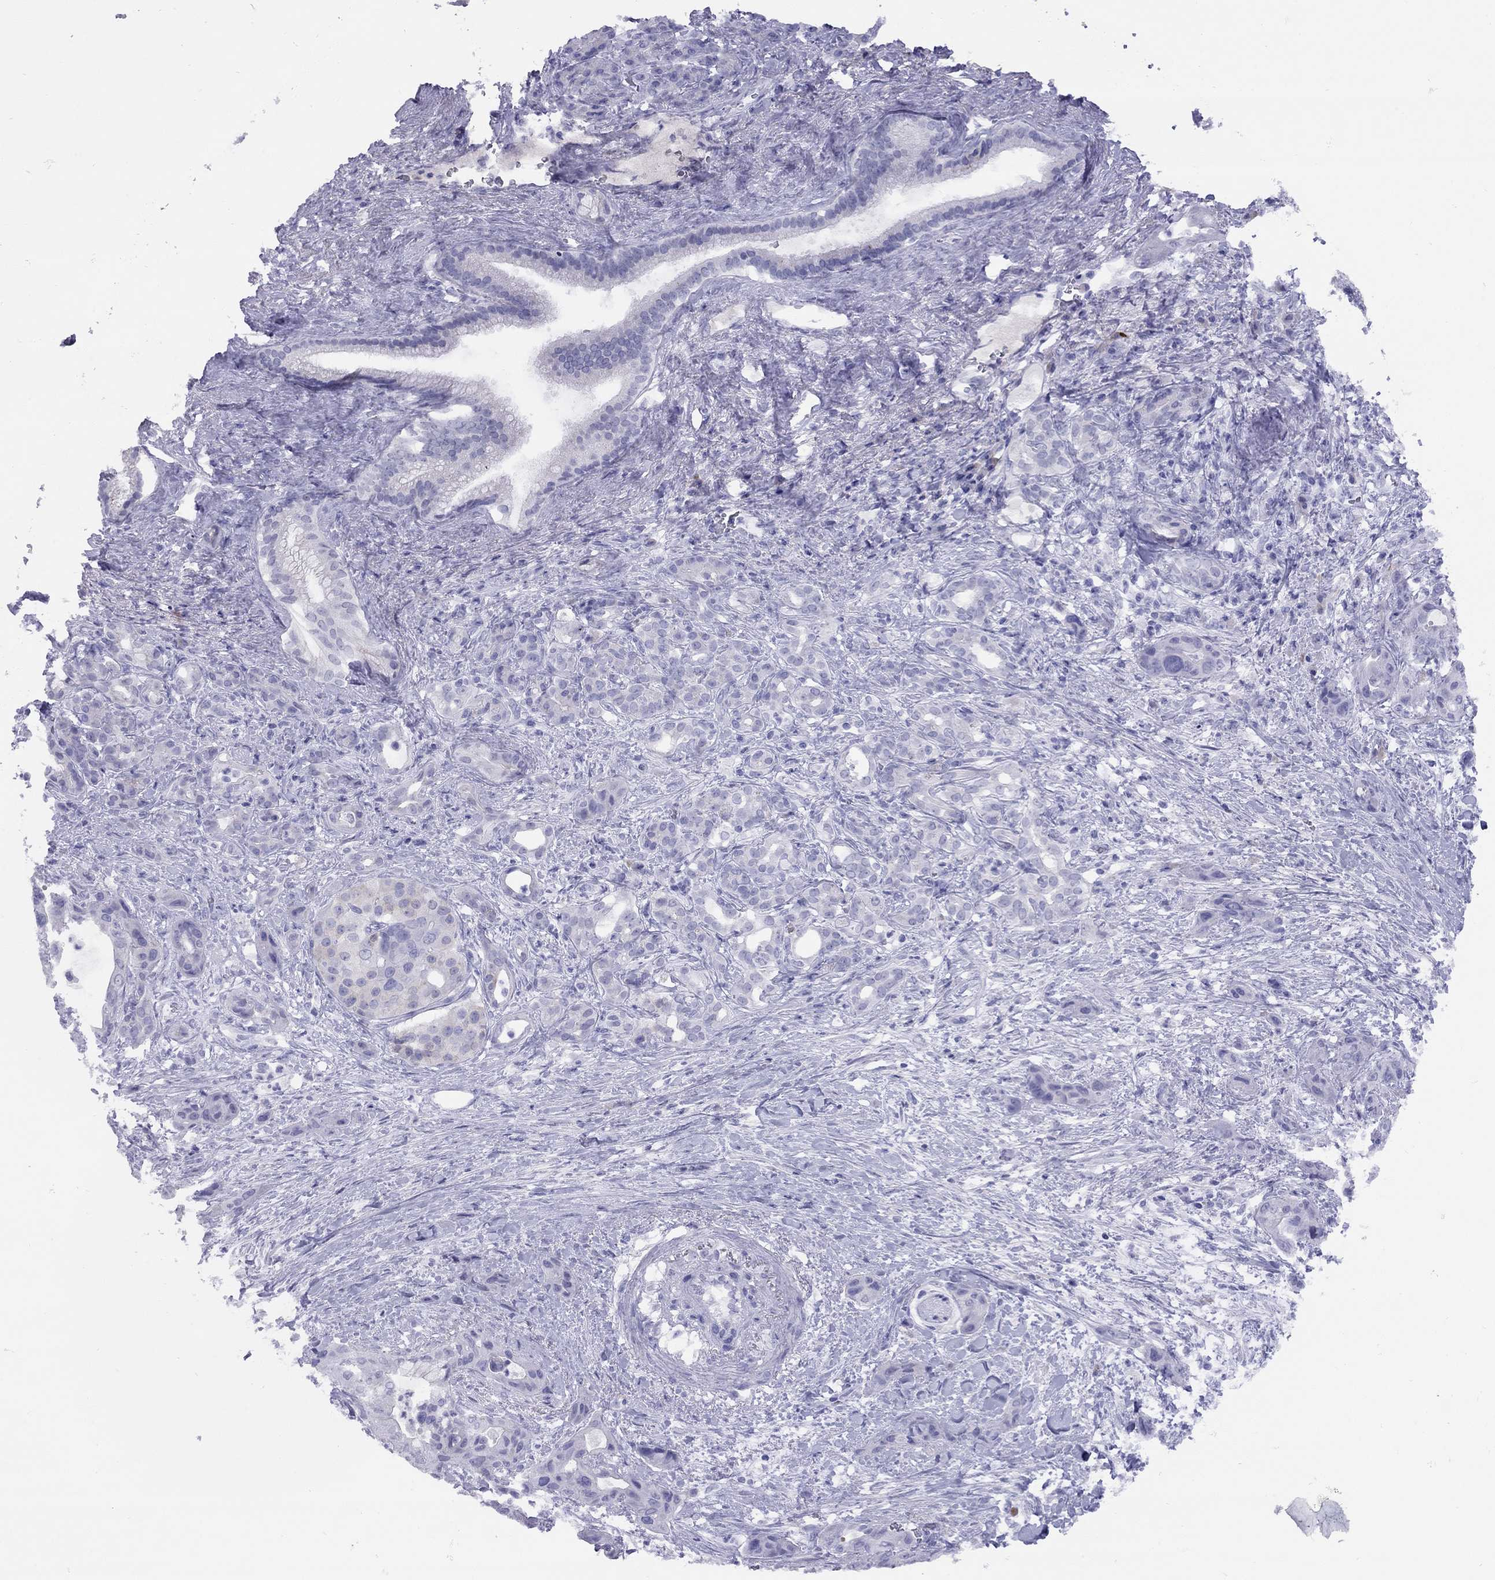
{"staining": {"intensity": "negative", "quantity": "none", "location": "none"}, "tissue": "pancreatic cancer", "cell_type": "Tumor cells", "image_type": "cancer", "snomed": [{"axis": "morphology", "description": "Adenocarcinoma, NOS"}, {"axis": "topography", "description": "Pancreas"}], "caption": "The photomicrograph displays no staining of tumor cells in adenocarcinoma (pancreatic).", "gene": "GRIA2", "patient": {"sex": "male", "age": 71}}